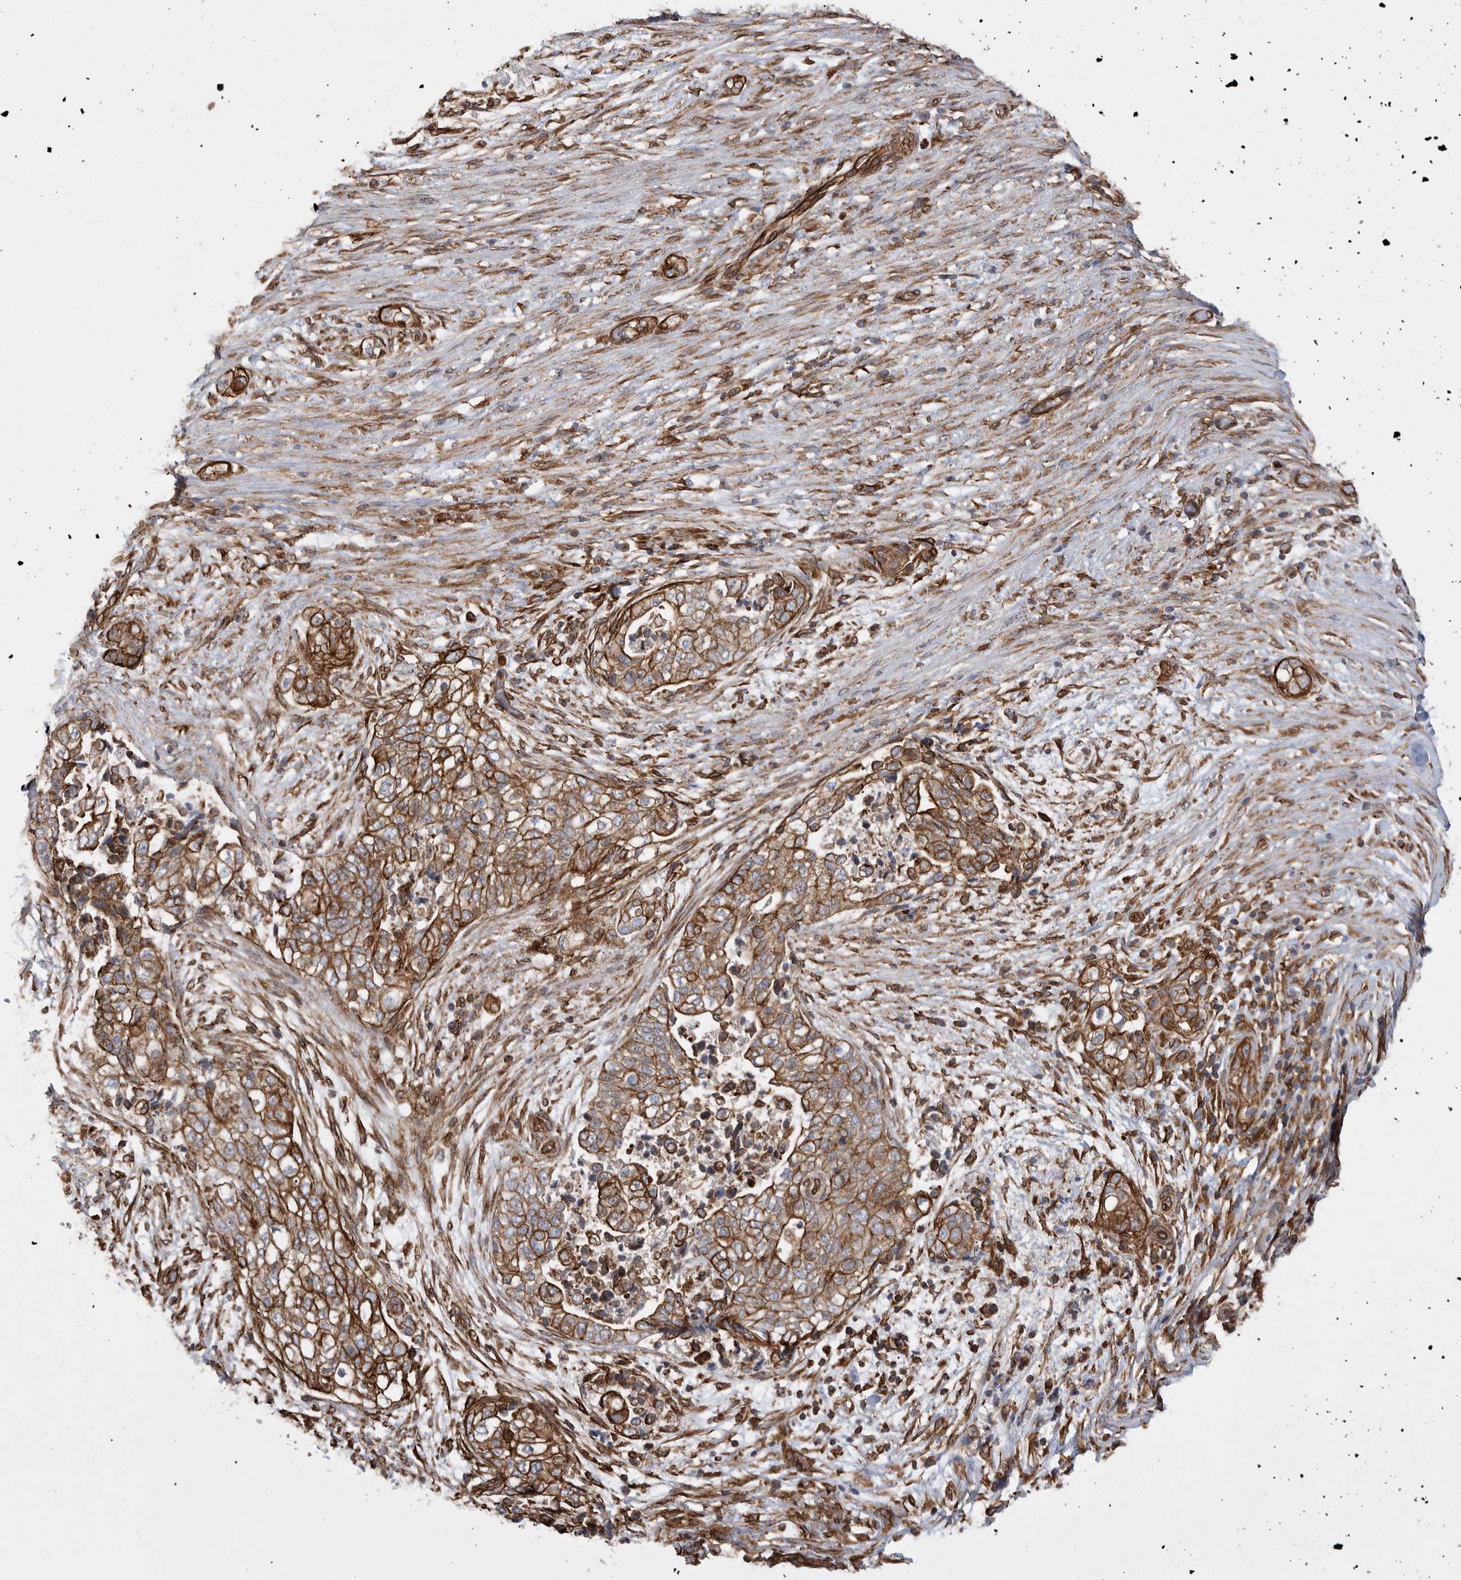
{"staining": {"intensity": "strong", "quantity": ">75%", "location": "cytoplasmic/membranous"}, "tissue": "pancreatic cancer", "cell_type": "Tumor cells", "image_type": "cancer", "snomed": [{"axis": "morphology", "description": "Adenocarcinoma, NOS"}, {"axis": "topography", "description": "Pancreas"}], "caption": "Immunohistochemical staining of pancreatic cancer (adenocarcinoma) exhibits strong cytoplasmic/membranous protein staining in about >75% of tumor cells.", "gene": "KIF12", "patient": {"sex": "male", "age": 72}}